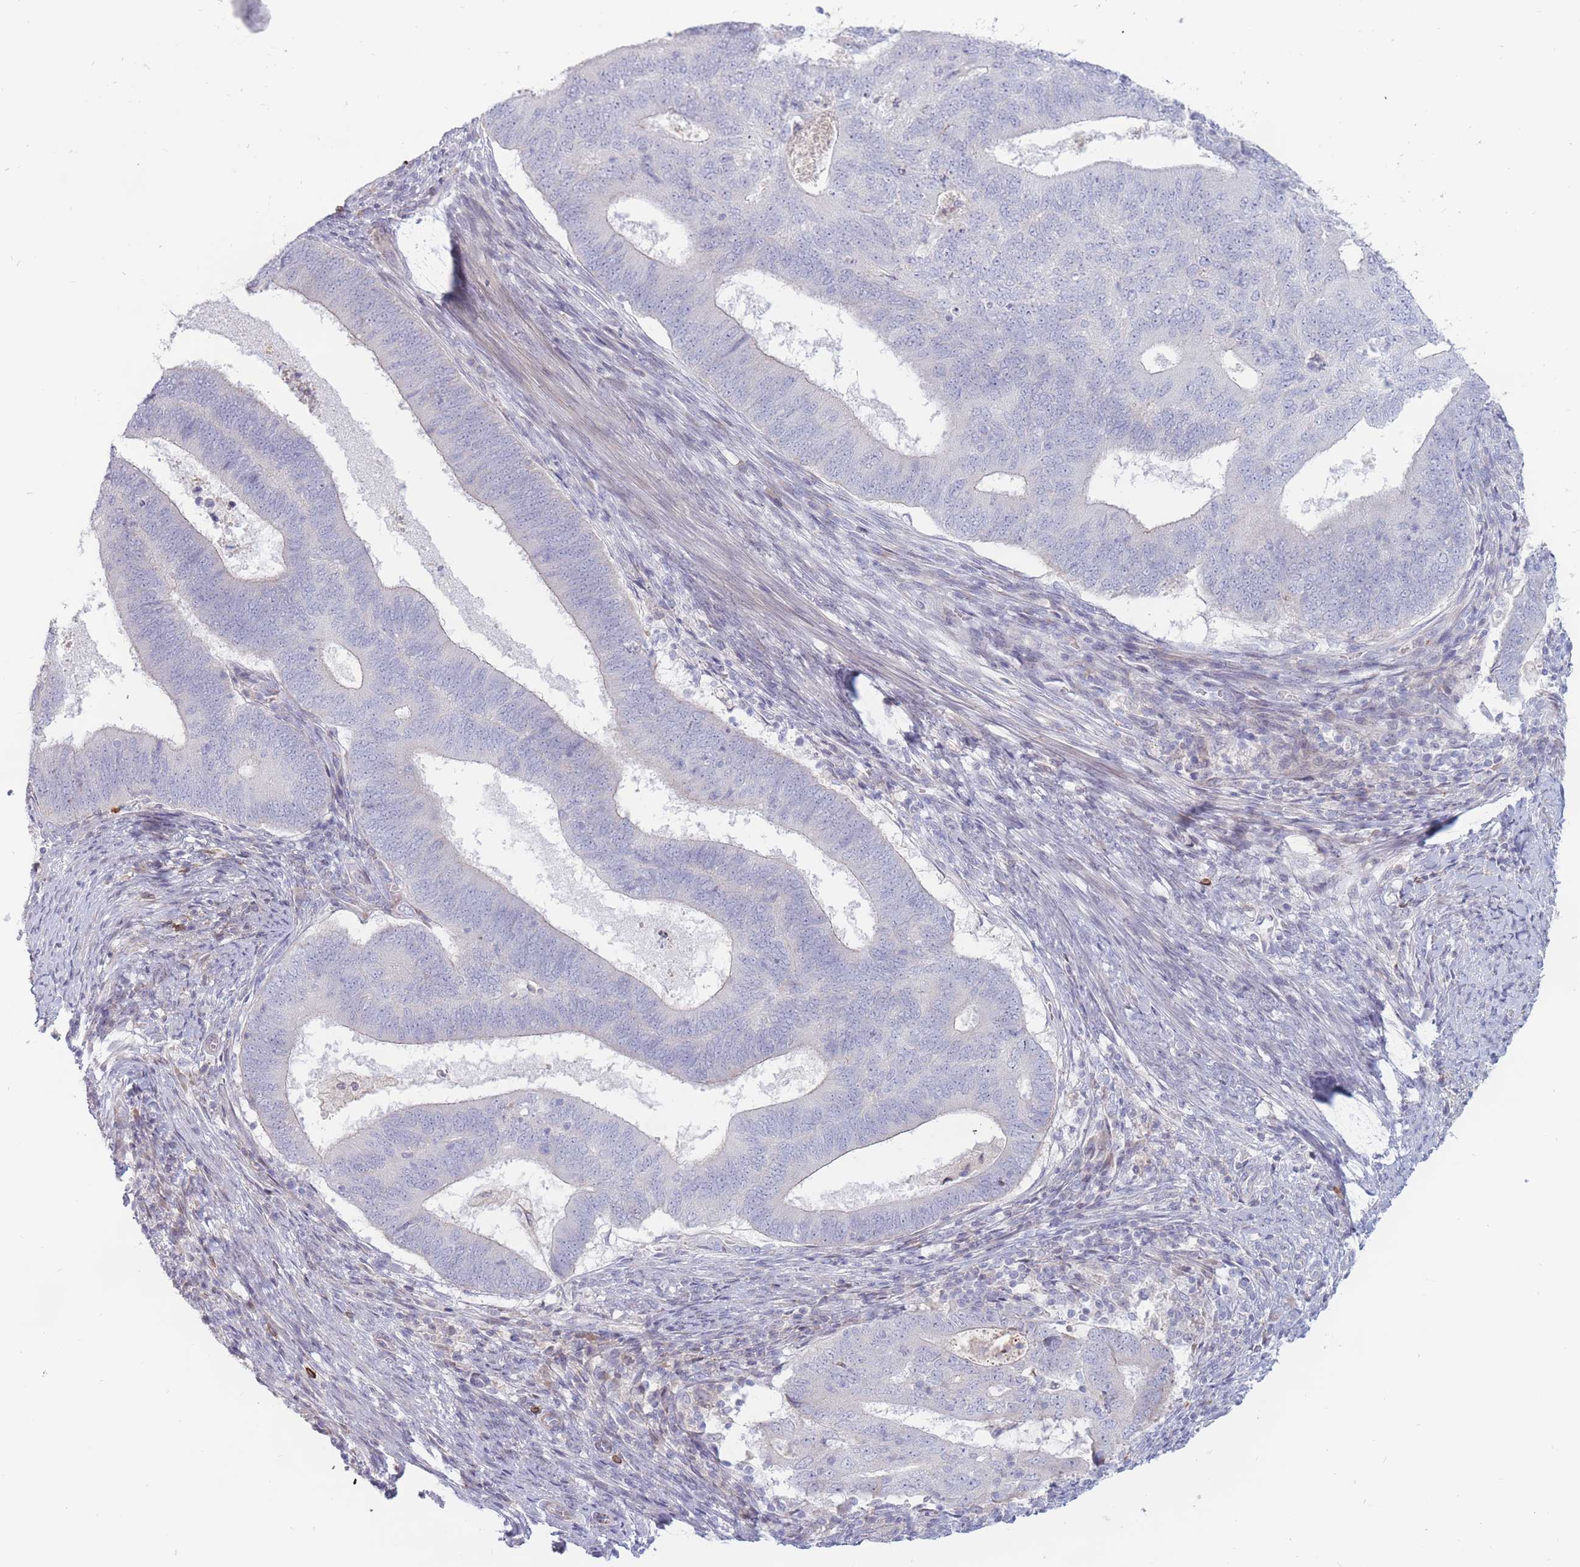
{"staining": {"intensity": "negative", "quantity": "none", "location": "none"}, "tissue": "endometrial cancer", "cell_type": "Tumor cells", "image_type": "cancer", "snomed": [{"axis": "morphology", "description": "Adenocarcinoma, NOS"}, {"axis": "topography", "description": "Endometrium"}], "caption": "IHC of human endometrial cancer (adenocarcinoma) reveals no positivity in tumor cells. (Stains: DAB IHC with hematoxylin counter stain, Microscopy: brightfield microscopy at high magnification).", "gene": "PTGDR", "patient": {"sex": "female", "age": 70}}